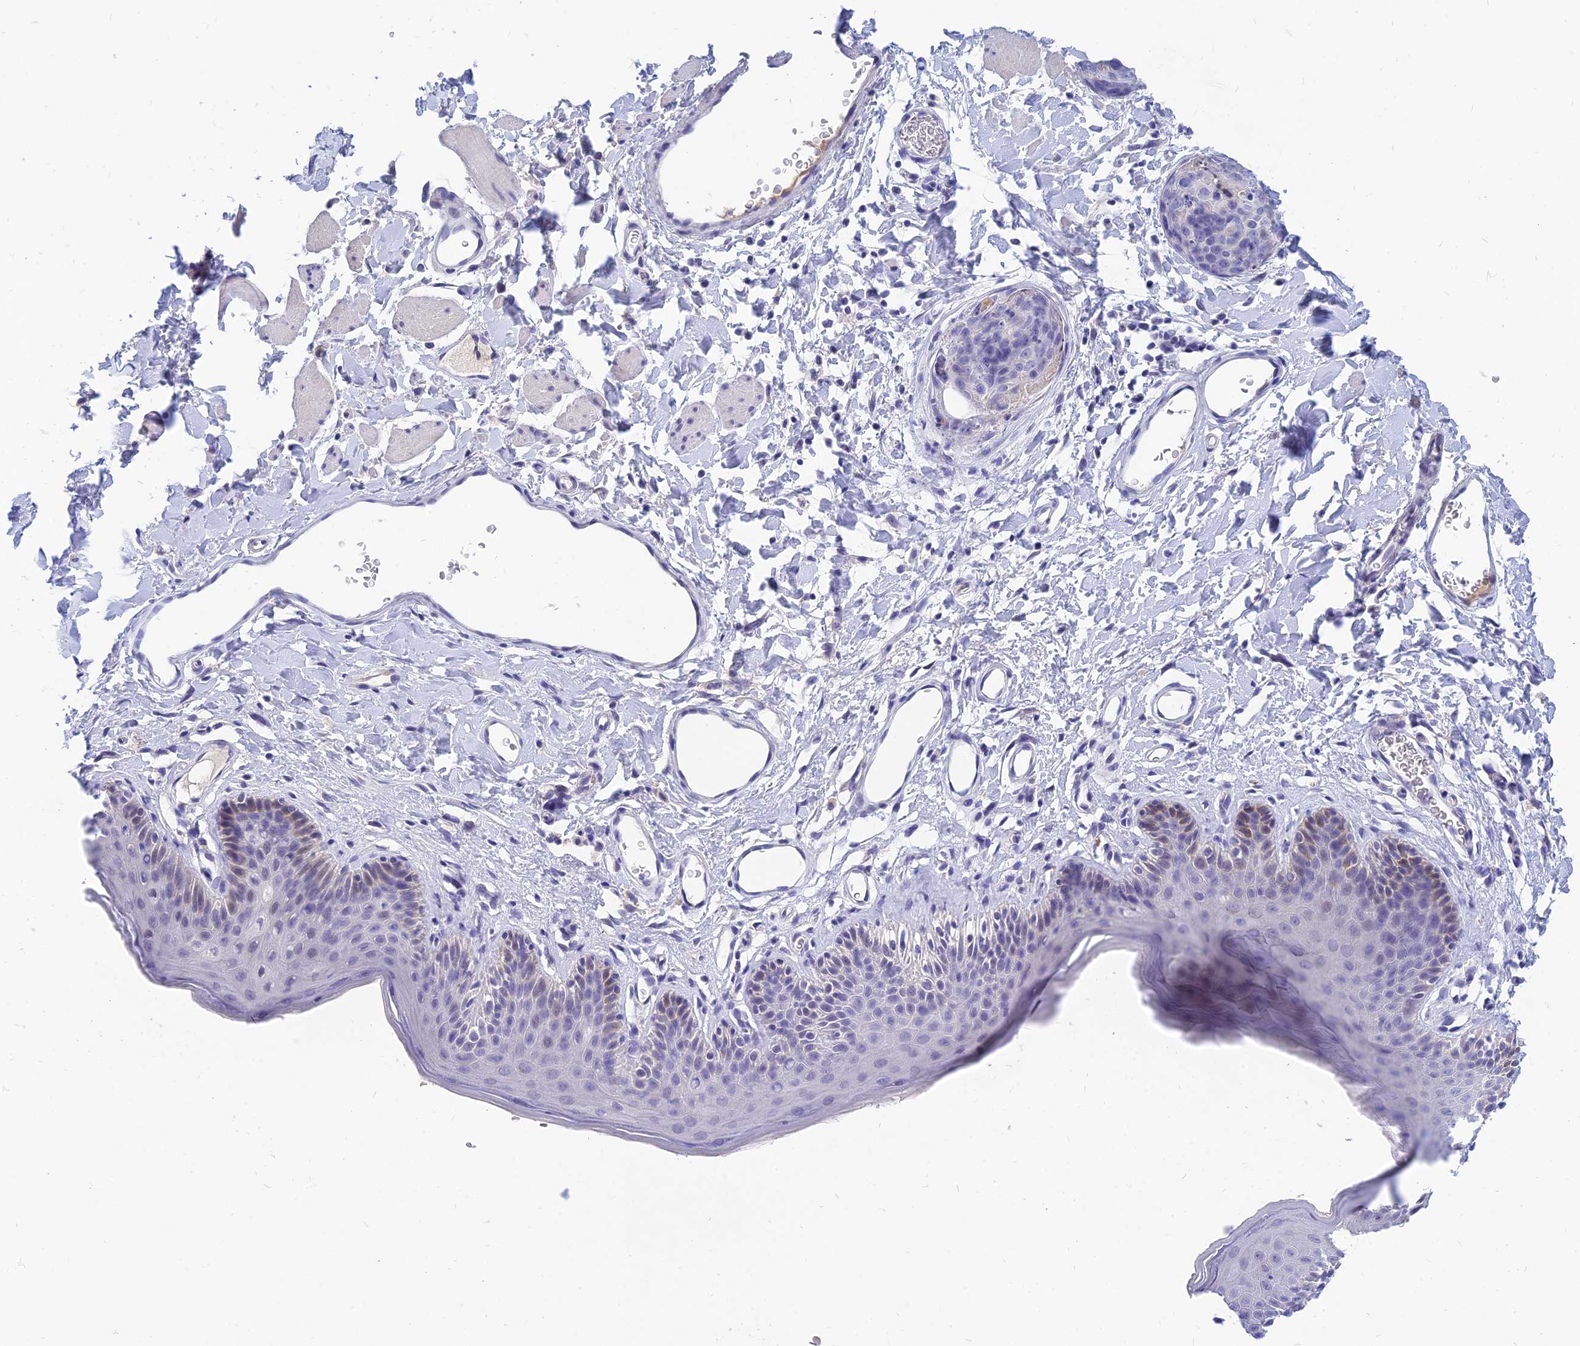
{"staining": {"intensity": "negative", "quantity": "none", "location": "none"}, "tissue": "skin cancer", "cell_type": "Tumor cells", "image_type": "cancer", "snomed": [{"axis": "morphology", "description": "Squamous cell carcinoma, NOS"}, {"axis": "topography", "description": "Skin"}, {"axis": "topography", "description": "Vulva"}], "caption": "High power microscopy histopathology image of an immunohistochemistry histopathology image of skin cancer, revealing no significant positivity in tumor cells.", "gene": "TMEM161B", "patient": {"sex": "female", "age": 85}}